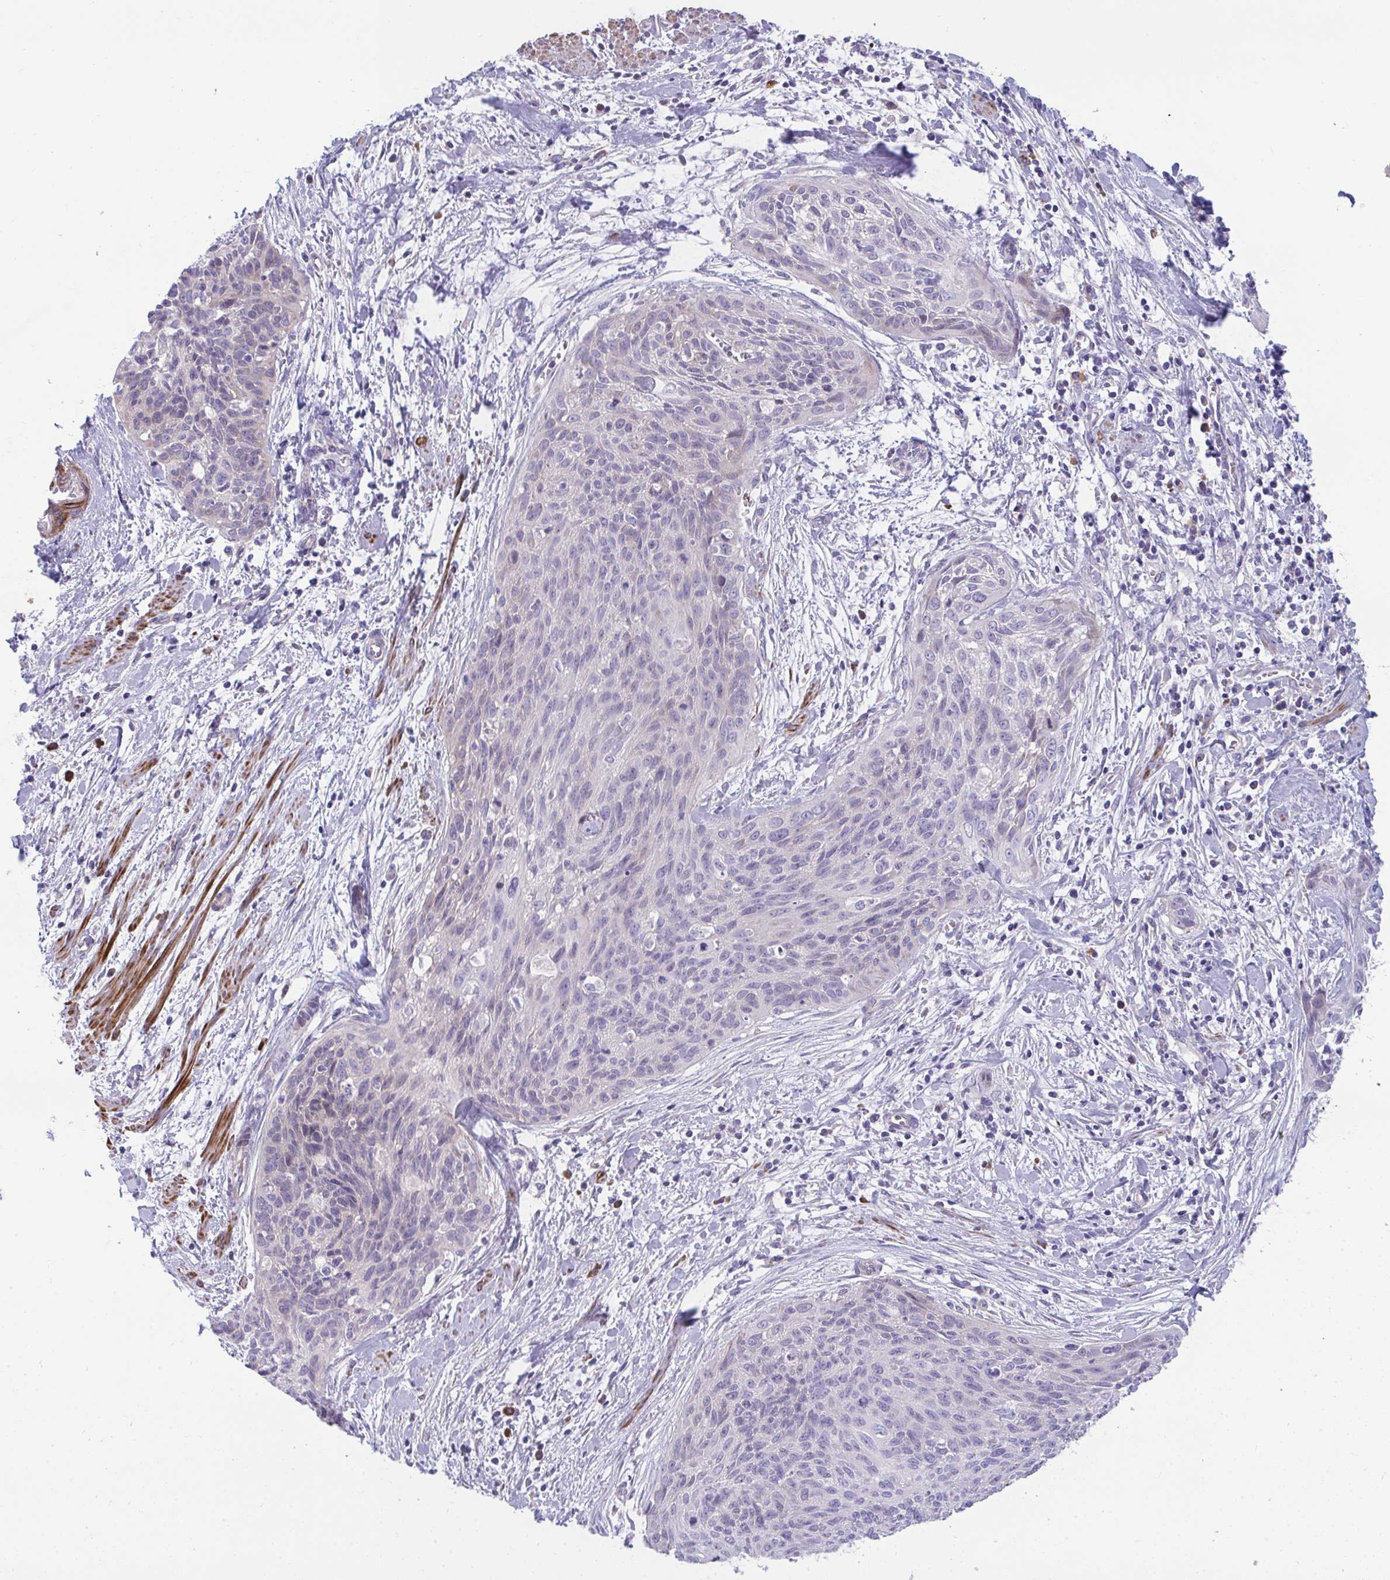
{"staining": {"intensity": "negative", "quantity": "none", "location": "none"}, "tissue": "cervical cancer", "cell_type": "Tumor cells", "image_type": "cancer", "snomed": [{"axis": "morphology", "description": "Squamous cell carcinoma, NOS"}, {"axis": "topography", "description": "Cervix"}], "caption": "Immunohistochemistry (IHC) image of neoplastic tissue: human cervical cancer stained with DAB (3,3'-diaminobenzidine) reveals no significant protein positivity in tumor cells.", "gene": "PIGZ", "patient": {"sex": "female", "age": 55}}